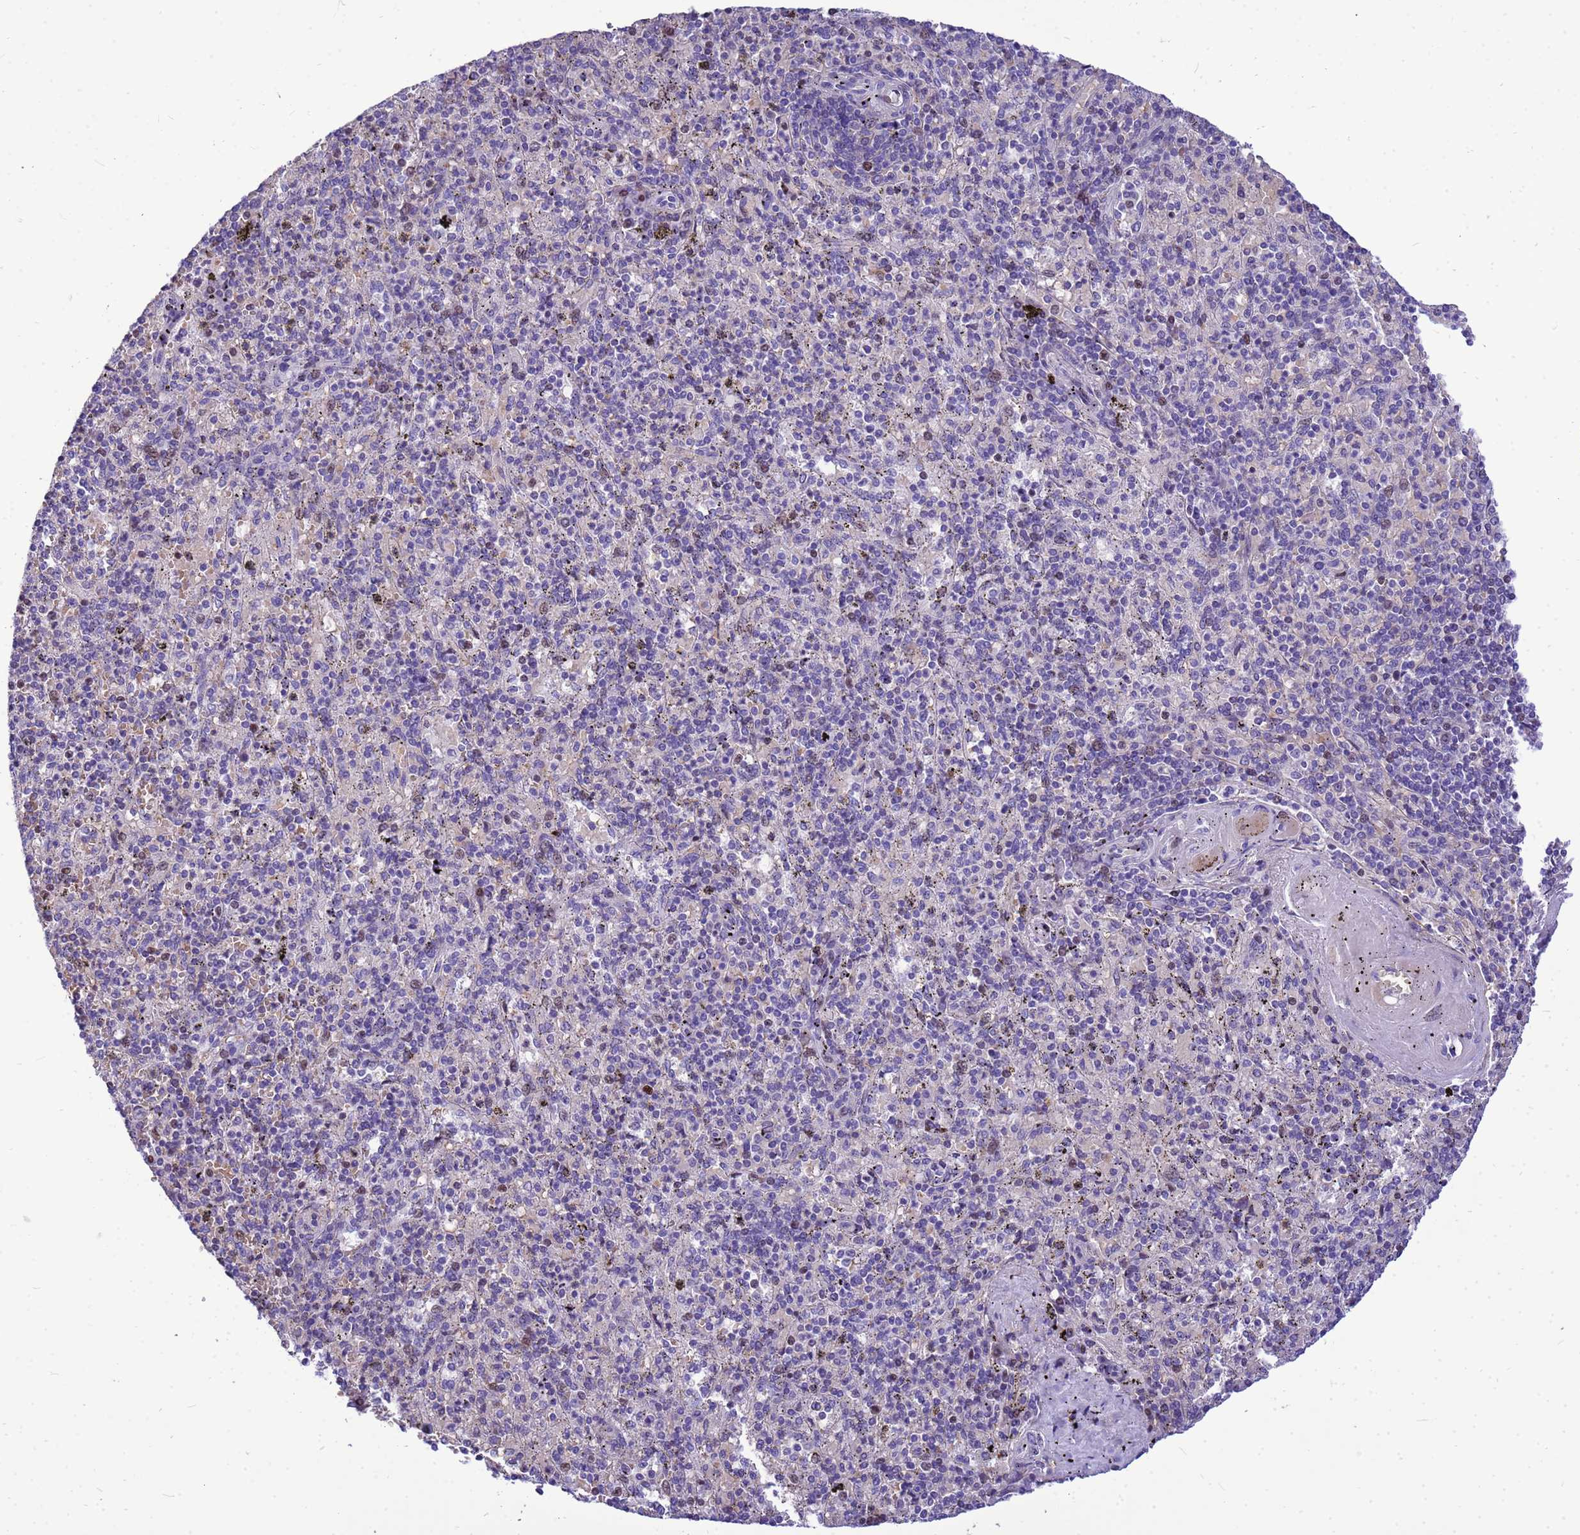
{"staining": {"intensity": "negative", "quantity": "none", "location": "none"}, "tissue": "spleen", "cell_type": "Cells in red pulp", "image_type": "normal", "snomed": [{"axis": "morphology", "description": "Normal tissue, NOS"}, {"axis": "topography", "description": "Spleen"}], "caption": "Unremarkable spleen was stained to show a protein in brown. There is no significant positivity in cells in red pulp. Nuclei are stained in blue.", "gene": "ADAMTS7", "patient": {"sex": "male", "age": 82}}